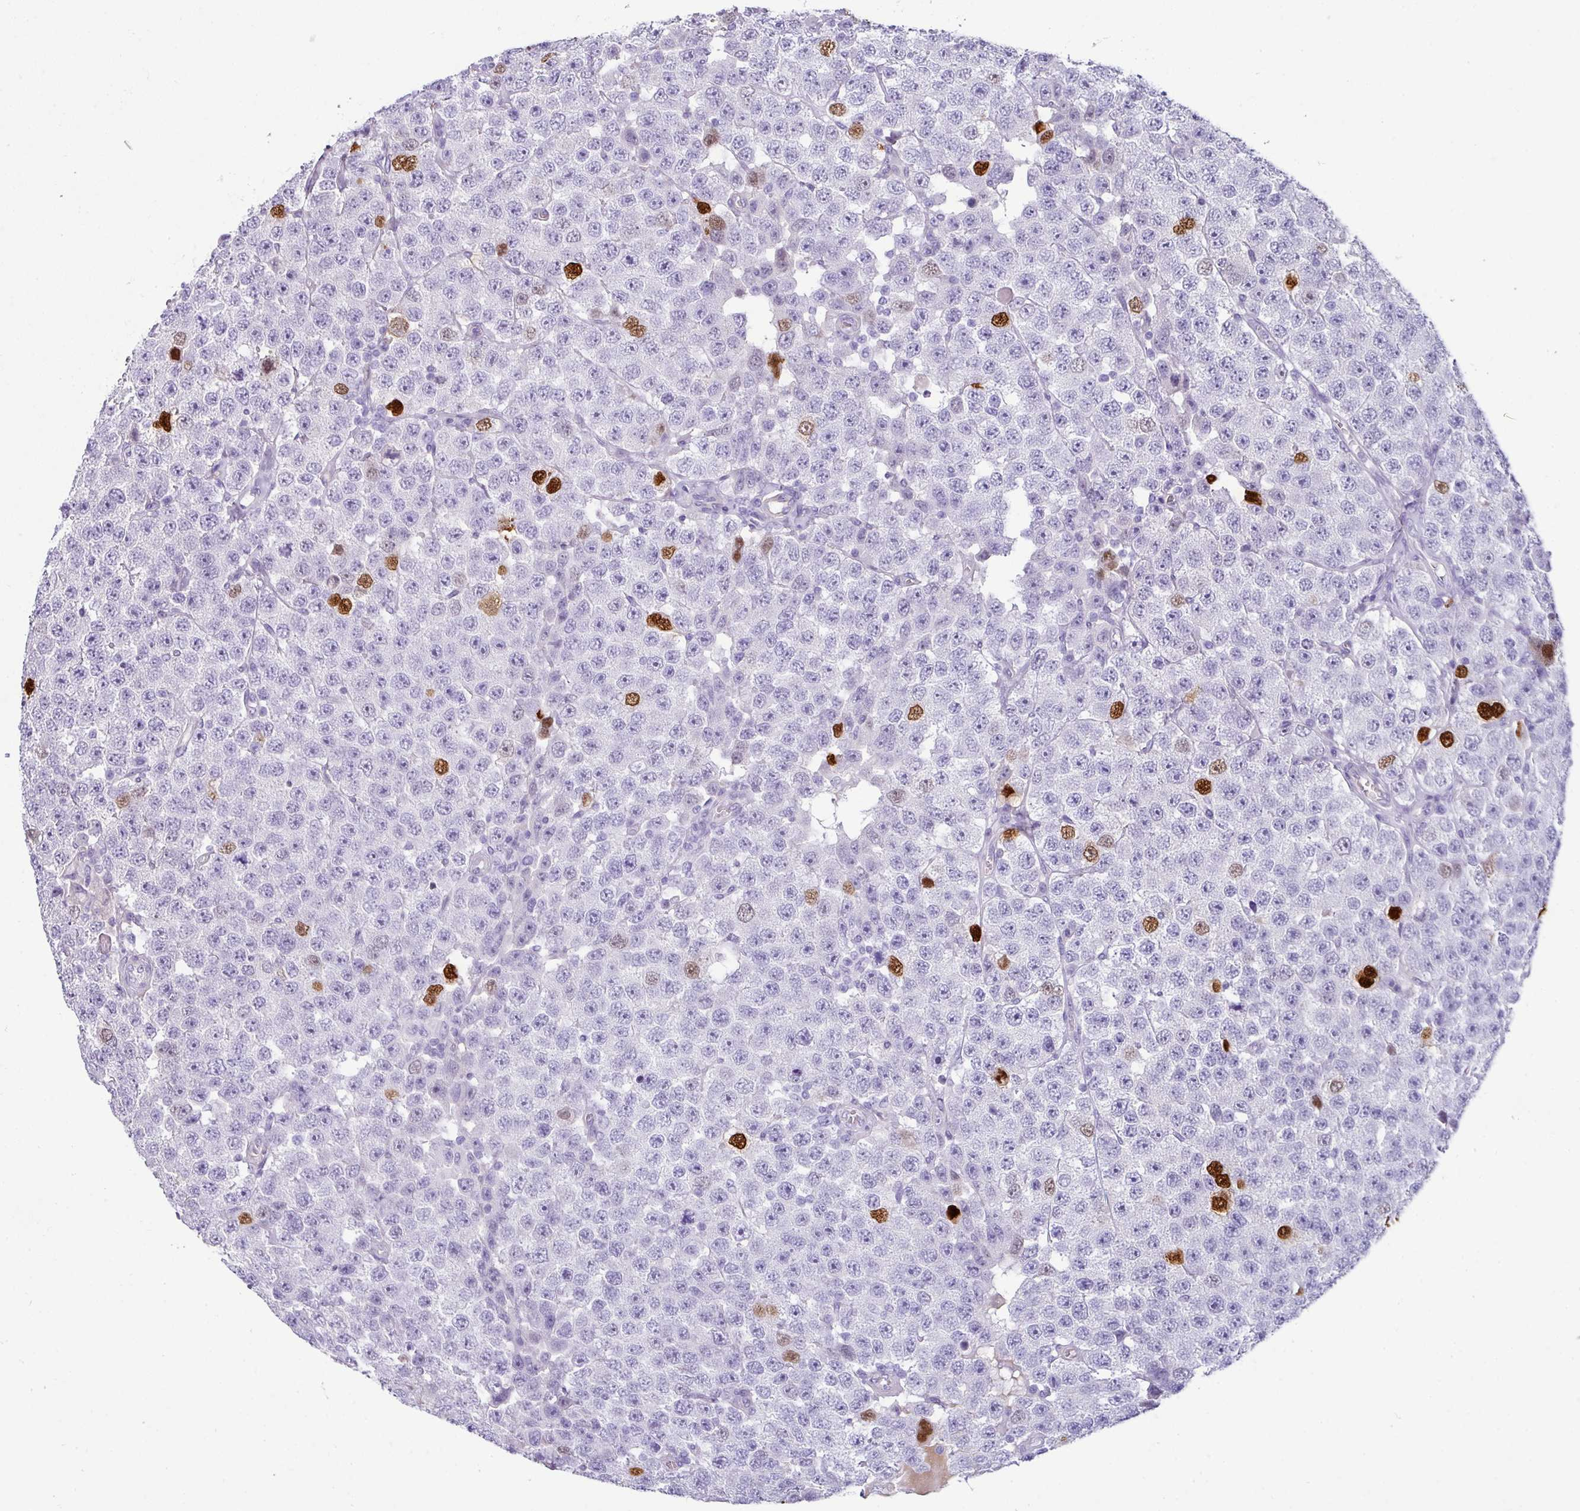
{"staining": {"intensity": "strong", "quantity": "<25%", "location": "nuclear"}, "tissue": "testis cancer", "cell_type": "Tumor cells", "image_type": "cancer", "snomed": [{"axis": "morphology", "description": "Seminoma, NOS"}, {"axis": "topography", "description": "Testis"}], "caption": "This micrograph exhibits testis cancer stained with immunohistochemistry (IHC) to label a protein in brown. The nuclear of tumor cells show strong positivity for the protein. Nuclei are counter-stained blue.", "gene": "VCX2", "patient": {"sex": "male", "age": 28}}